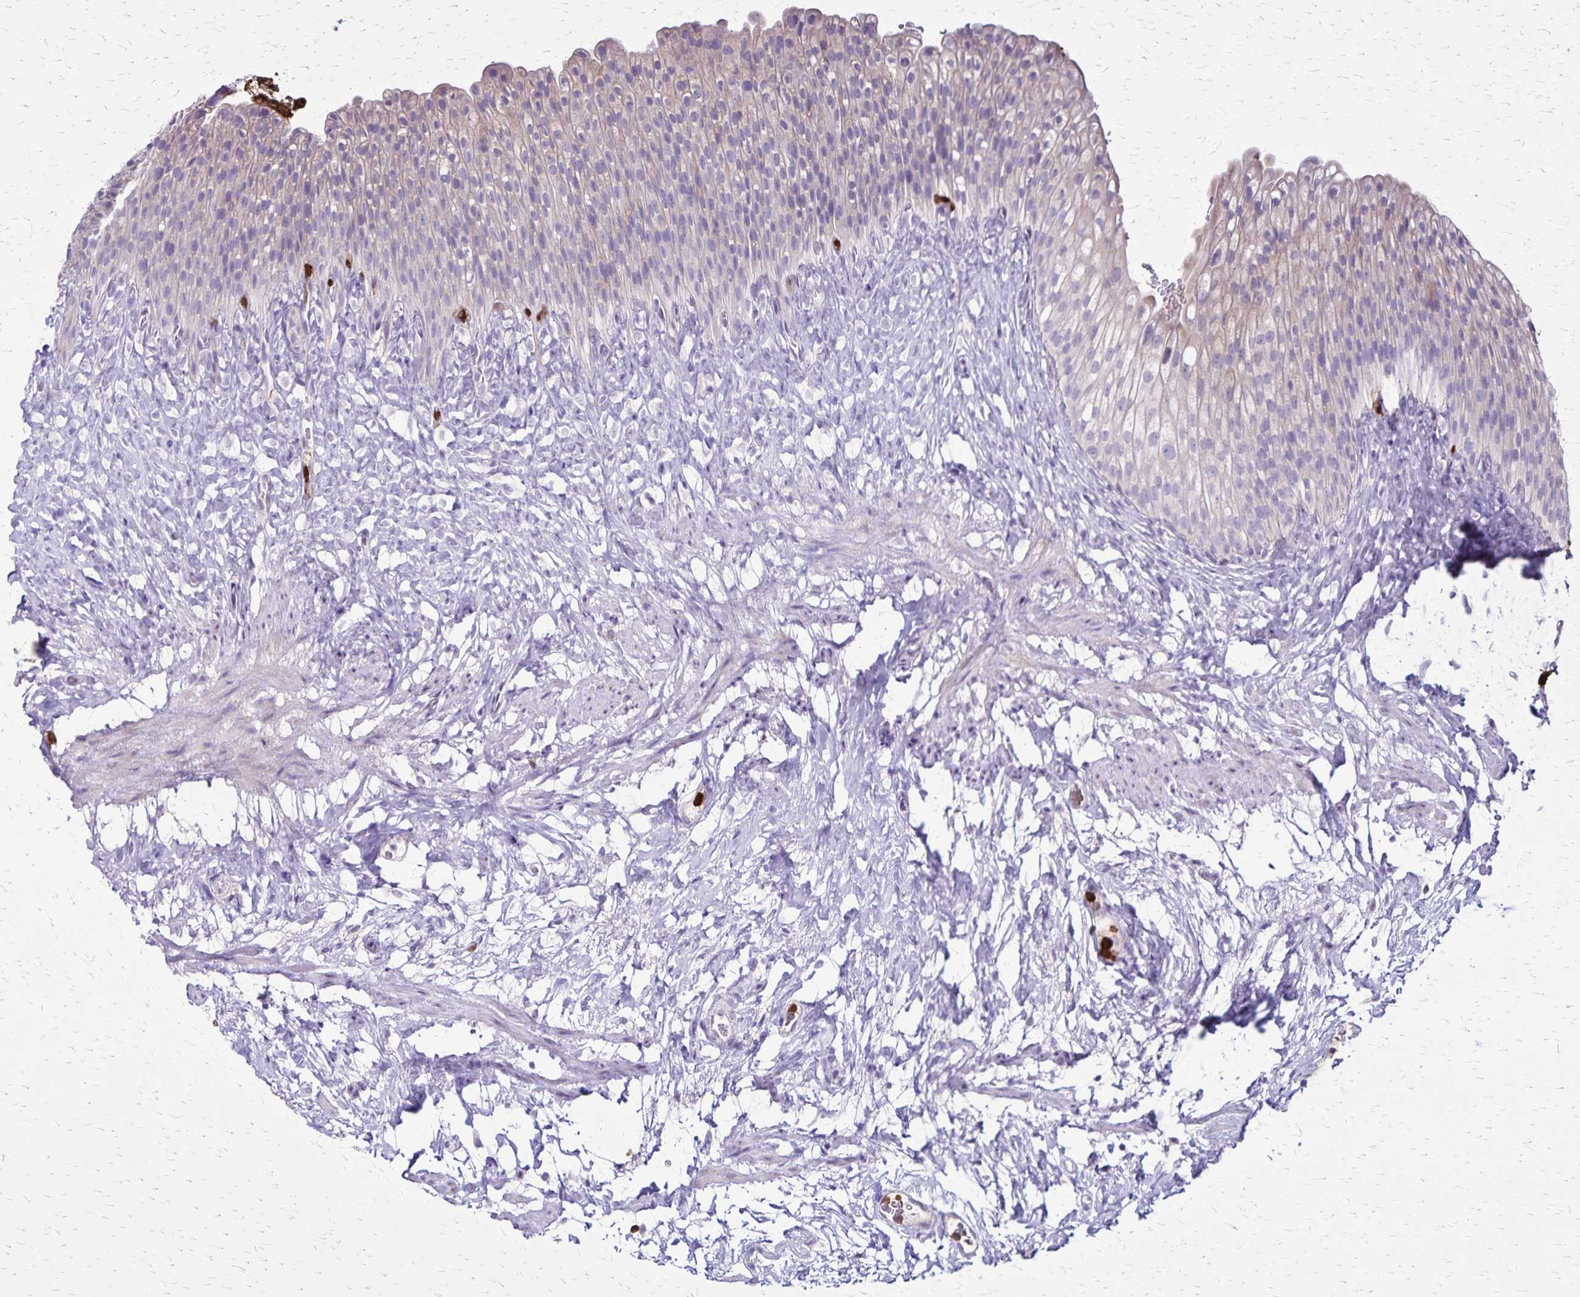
{"staining": {"intensity": "negative", "quantity": "none", "location": "none"}, "tissue": "urinary bladder", "cell_type": "Urothelial cells", "image_type": "normal", "snomed": [{"axis": "morphology", "description": "Normal tissue, NOS"}, {"axis": "topography", "description": "Urinary bladder"}, {"axis": "topography", "description": "Prostate"}], "caption": "A high-resolution micrograph shows immunohistochemistry (IHC) staining of normal urinary bladder, which reveals no significant positivity in urothelial cells. The staining is performed using DAB brown chromogen with nuclei counter-stained in using hematoxylin.", "gene": "ULBP3", "patient": {"sex": "male", "age": 76}}